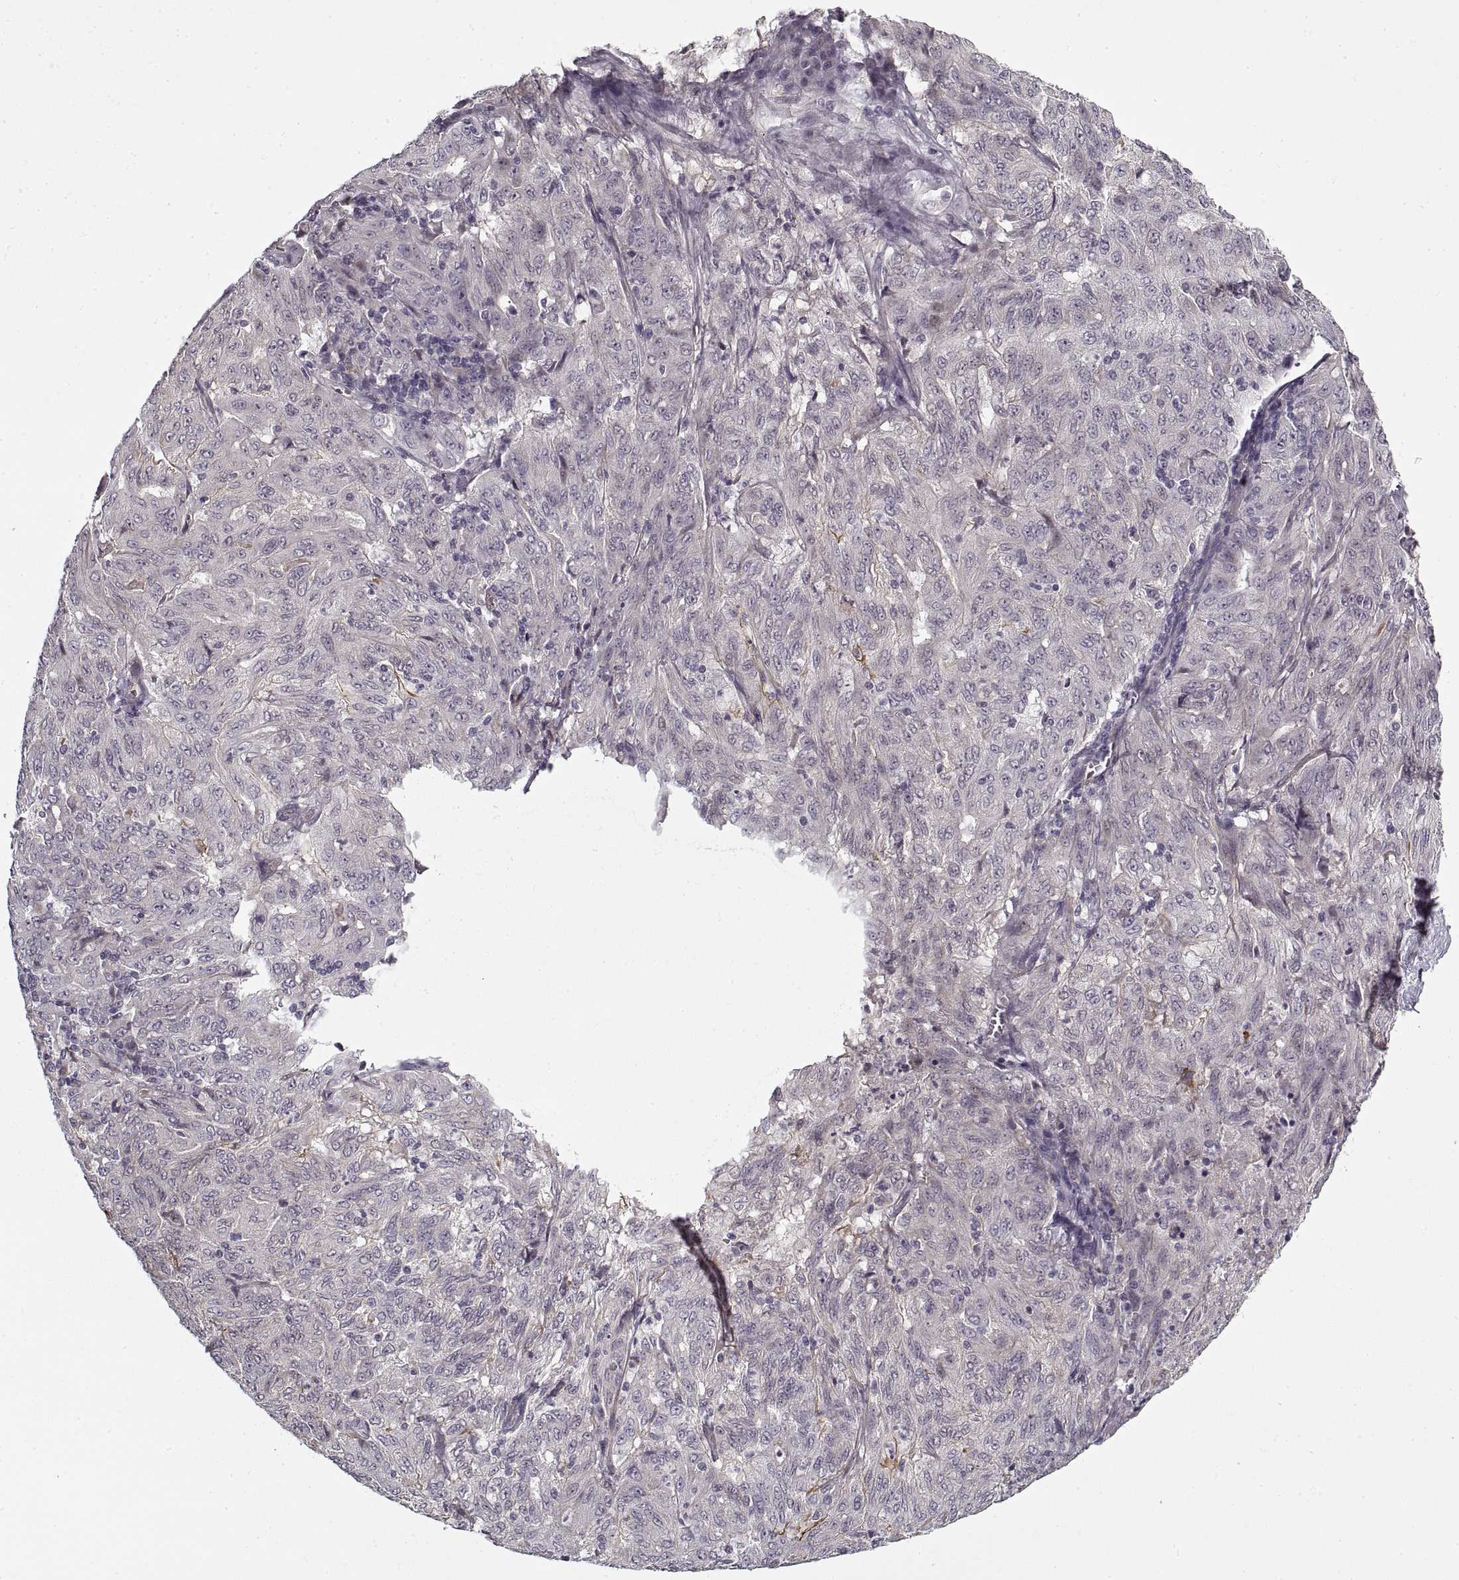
{"staining": {"intensity": "weak", "quantity": "25%-75%", "location": "cytoplasmic/membranous"}, "tissue": "pancreatic cancer", "cell_type": "Tumor cells", "image_type": "cancer", "snomed": [{"axis": "morphology", "description": "Adenocarcinoma, NOS"}, {"axis": "topography", "description": "Pancreas"}], "caption": "IHC photomicrograph of neoplastic tissue: human adenocarcinoma (pancreatic) stained using immunohistochemistry demonstrates low levels of weak protein expression localized specifically in the cytoplasmic/membranous of tumor cells, appearing as a cytoplasmic/membranous brown color.", "gene": "LAMB2", "patient": {"sex": "male", "age": 63}}